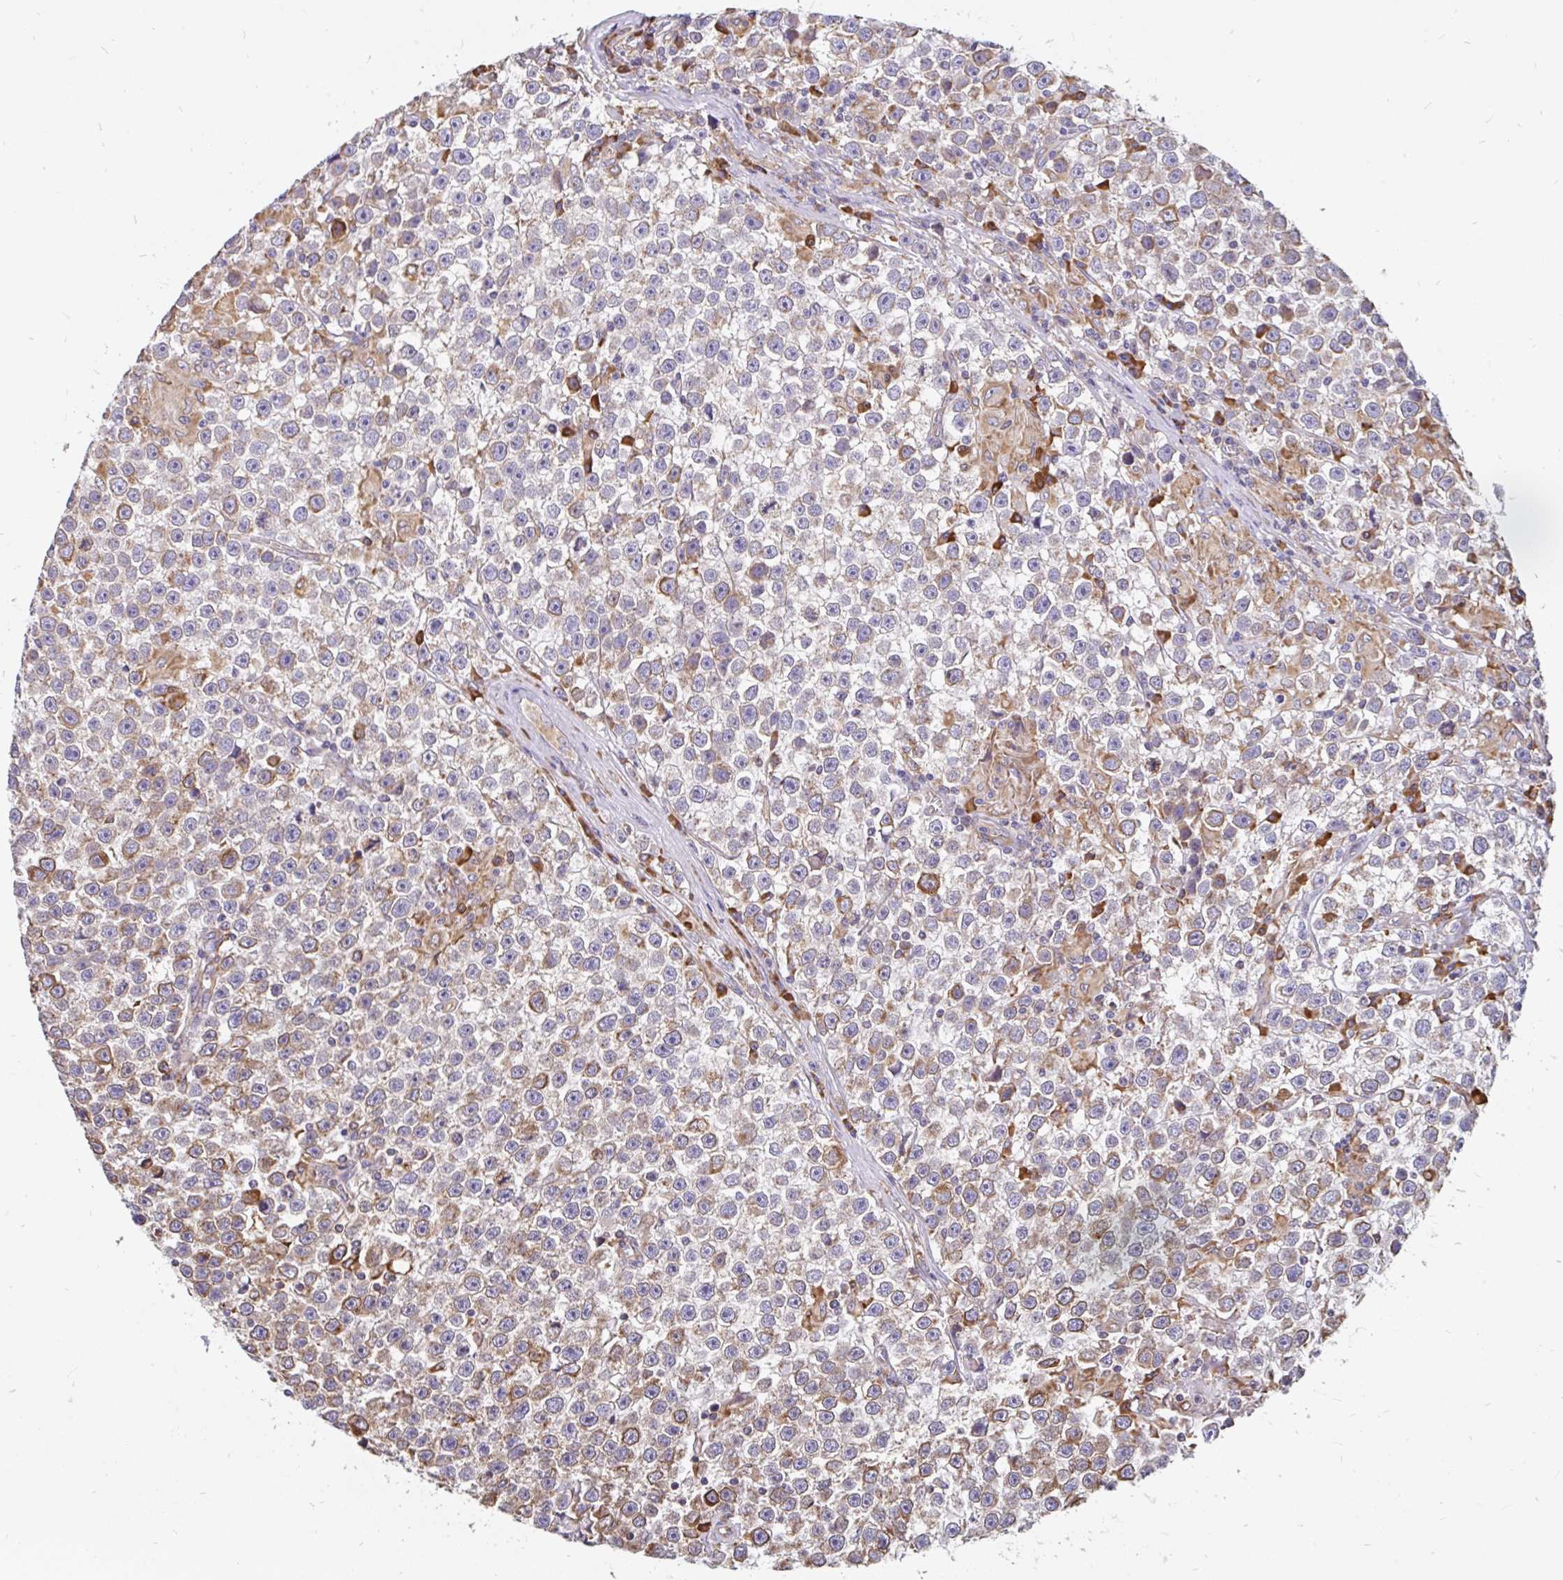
{"staining": {"intensity": "moderate", "quantity": "25%-75%", "location": "cytoplasmic/membranous"}, "tissue": "testis cancer", "cell_type": "Tumor cells", "image_type": "cancer", "snomed": [{"axis": "morphology", "description": "Seminoma, NOS"}, {"axis": "topography", "description": "Testis"}], "caption": "High-magnification brightfield microscopy of seminoma (testis) stained with DAB (3,3'-diaminobenzidine) (brown) and counterstained with hematoxylin (blue). tumor cells exhibit moderate cytoplasmic/membranous expression is present in about25%-75% of cells. (Brightfield microscopy of DAB IHC at high magnification).", "gene": "EML5", "patient": {"sex": "male", "age": 31}}